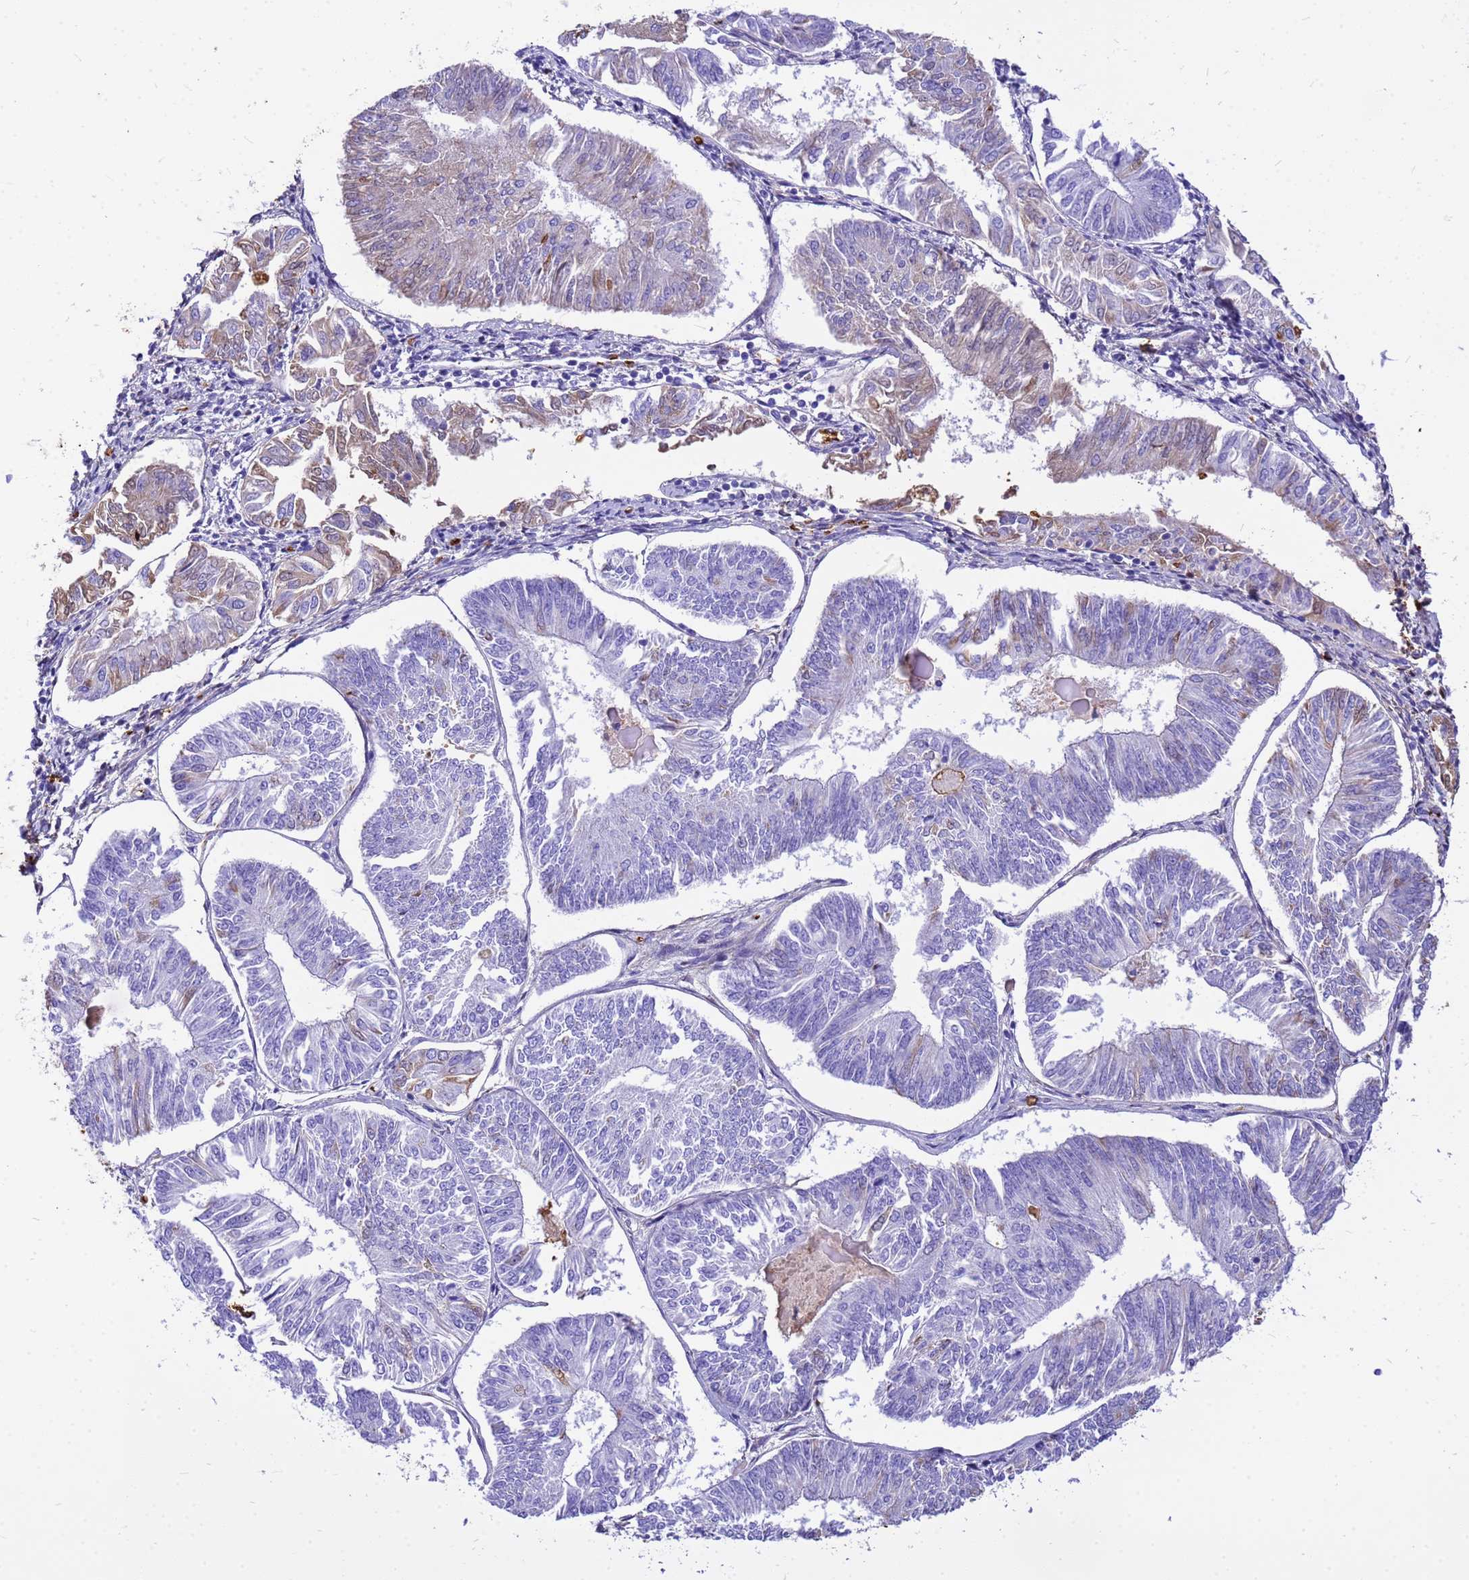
{"staining": {"intensity": "weak", "quantity": "<25%", "location": "cytoplasmic/membranous"}, "tissue": "endometrial cancer", "cell_type": "Tumor cells", "image_type": "cancer", "snomed": [{"axis": "morphology", "description": "Adenocarcinoma, NOS"}, {"axis": "topography", "description": "Endometrium"}], "caption": "Tumor cells are negative for brown protein staining in endometrial cancer (adenocarcinoma). The staining was performed using DAB to visualize the protein expression in brown, while the nuclei were stained in blue with hematoxylin (Magnification: 20x).", "gene": "HBA2", "patient": {"sex": "female", "age": 58}}